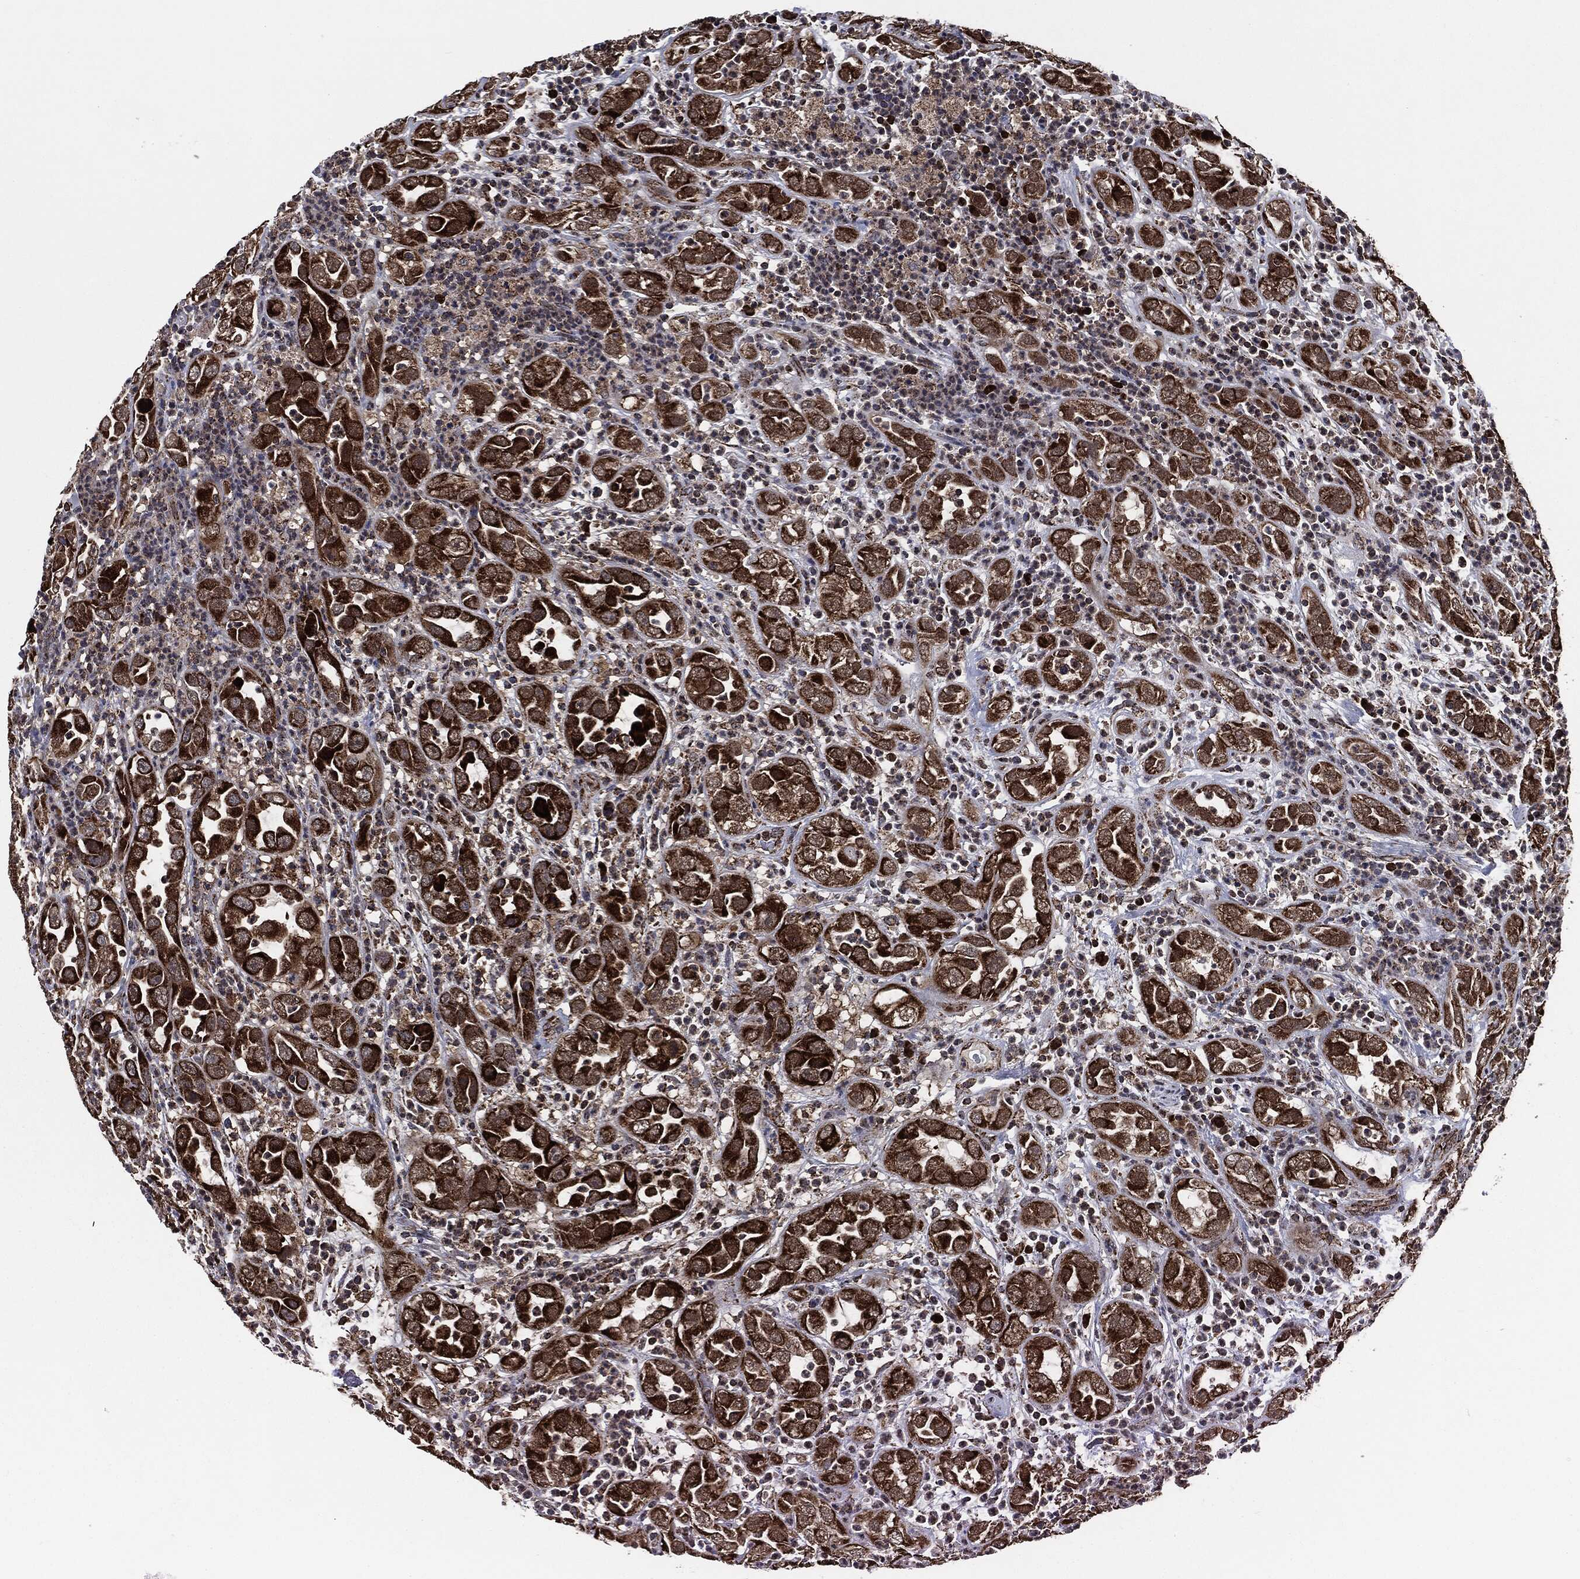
{"staining": {"intensity": "strong", "quantity": "25%-75%", "location": "cytoplasmic/membranous"}, "tissue": "urothelial cancer", "cell_type": "Tumor cells", "image_type": "cancer", "snomed": [{"axis": "morphology", "description": "Urothelial carcinoma, High grade"}, {"axis": "topography", "description": "Urinary bladder"}], "caption": "Immunohistochemical staining of urothelial cancer displays high levels of strong cytoplasmic/membranous protein positivity in approximately 25%-75% of tumor cells. Using DAB (3,3'-diaminobenzidine) (brown) and hematoxylin (blue) stains, captured at high magnification using brightfield microscopy.", "gene": "FH", "patient": {"sex": "female", "age": 41}}